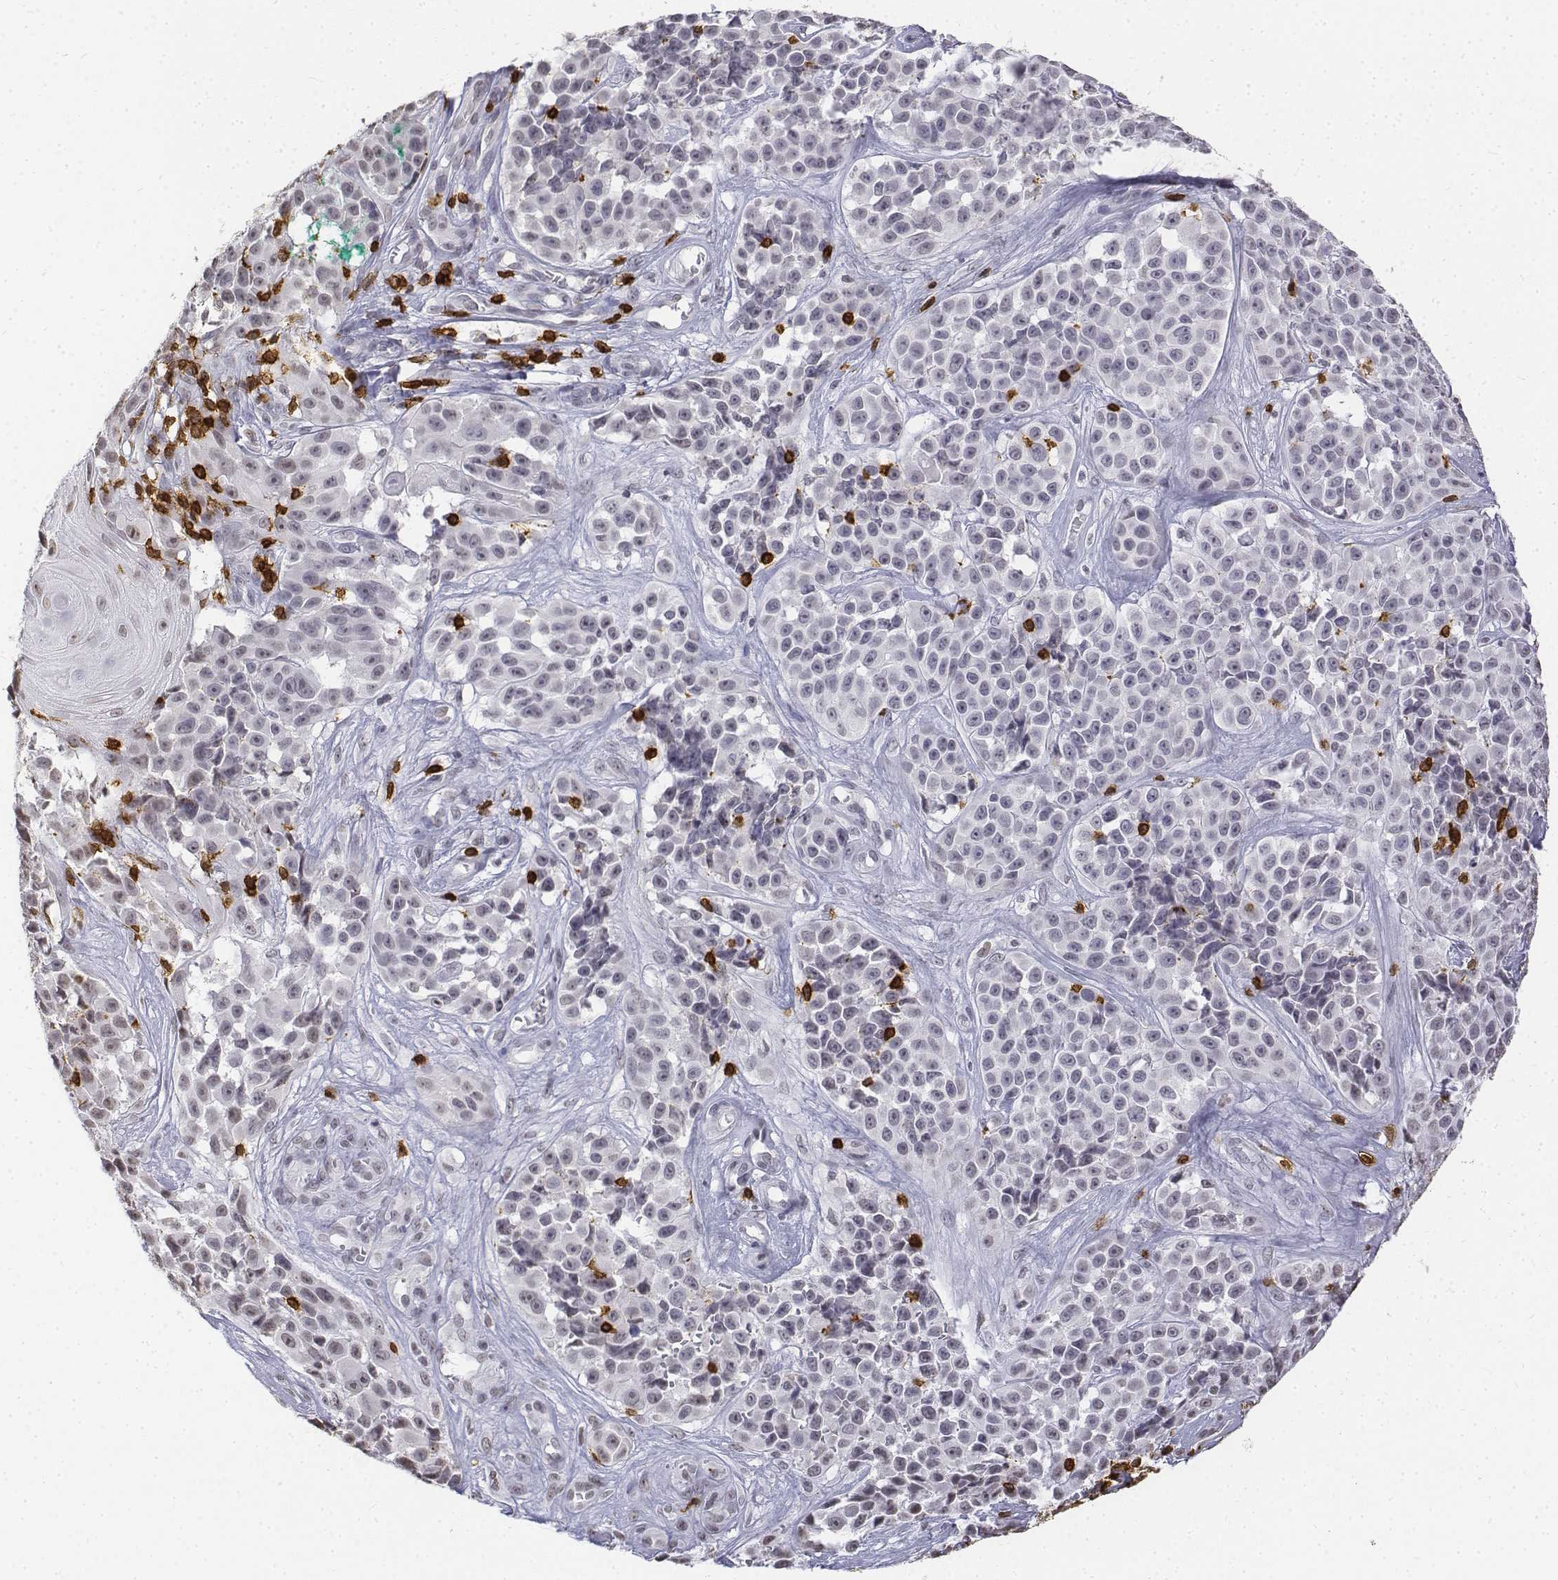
{"staining": {"intensity": "negative", "quantity": "none", "location": "none"}, "tissue": "melanoma", "cell_type": "Tumor cells", "image_type": "cancer", "snomed": [{"axis": "morphology", "description": "Malignant melanoma, NOS"}, {"axis": "topography", "description": "Skin"}], "caption": "DAB (3,3'-diaminobenzidine) immunohistochemical staining of malignant melanoma exhibits no significant positivity in tumor cells.", "gene": "CD3E", "patient": {"sex": "female", "age": 88}}